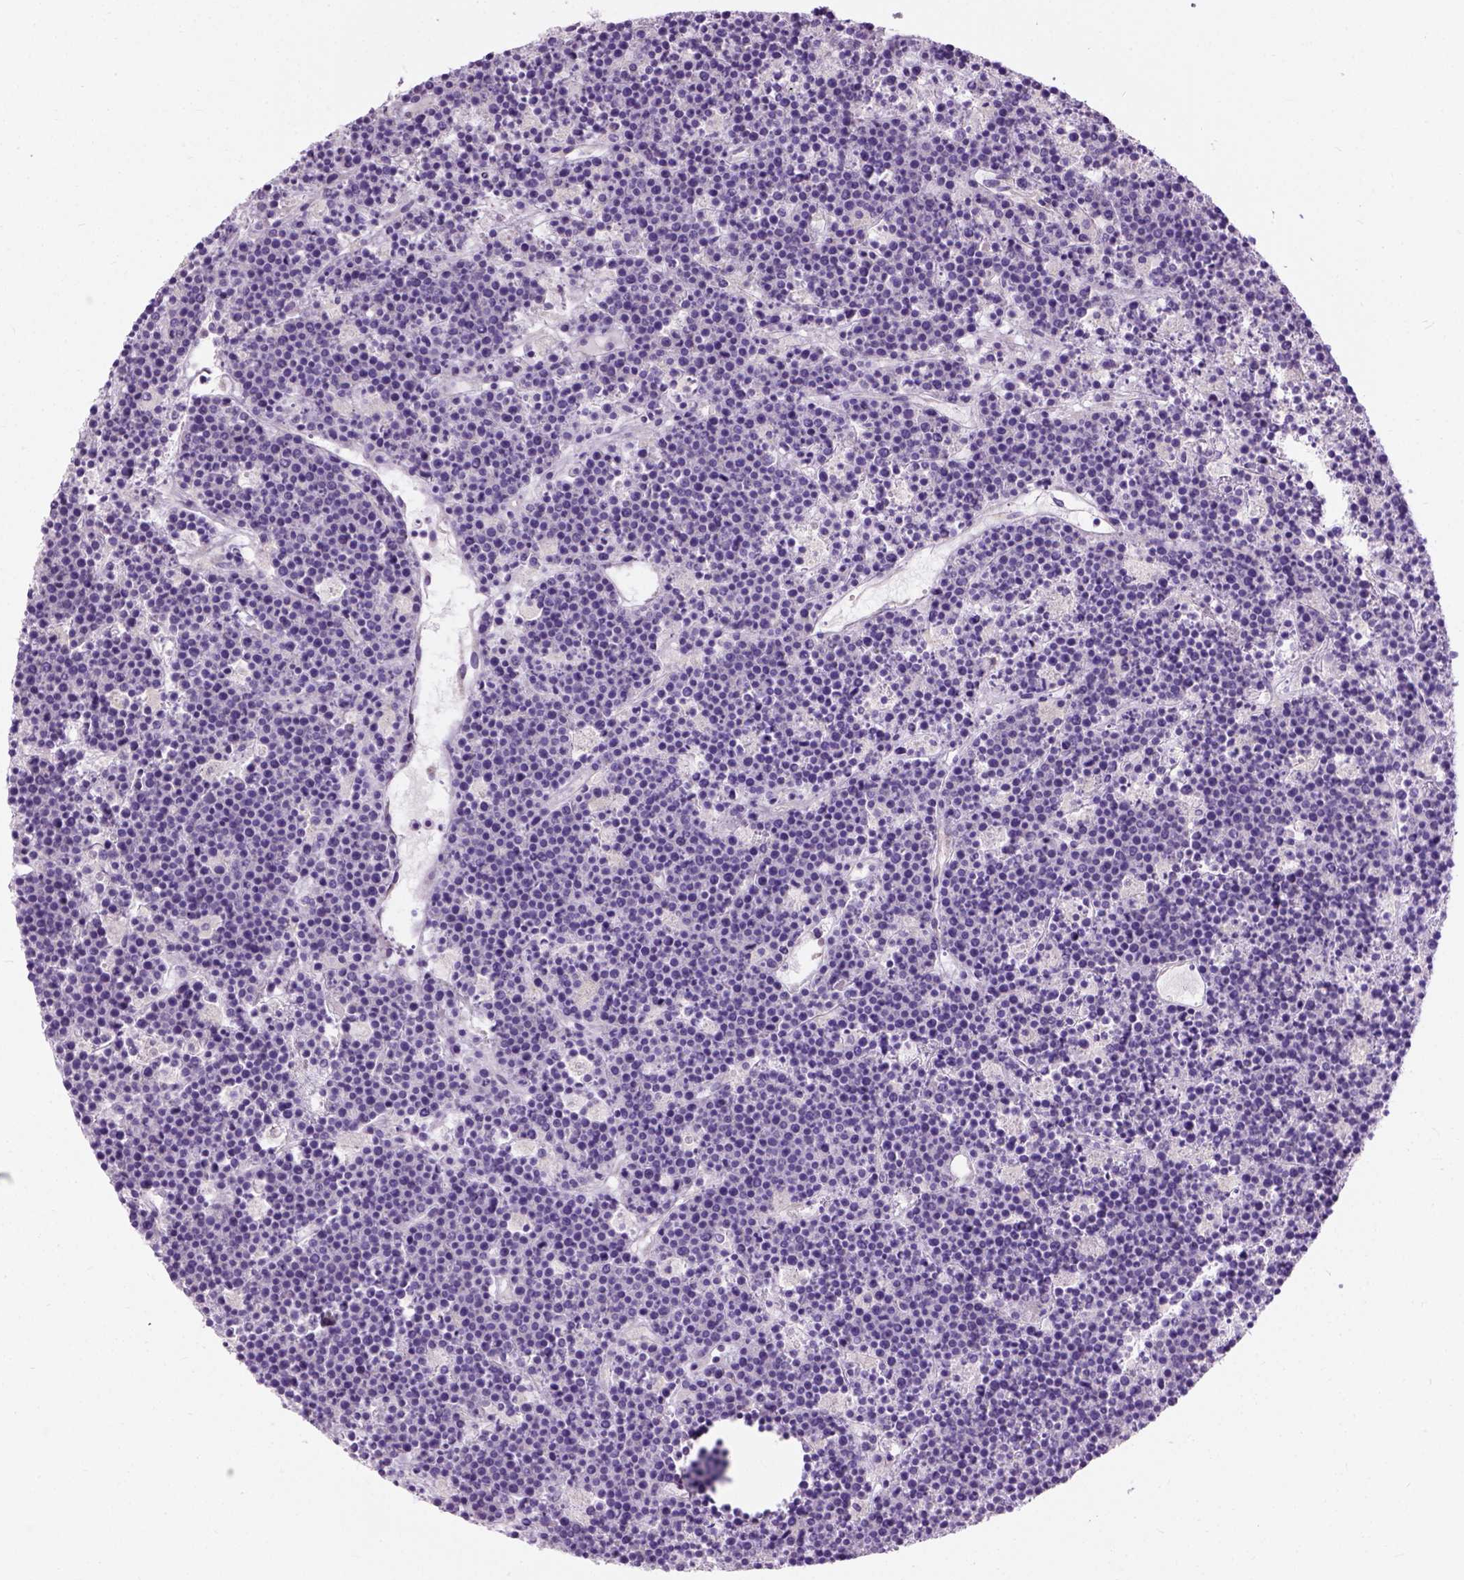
{"staining": {"intensity": "negative", "quantity": "none", "location": "none"}, "tissue": "lymphoma", "cell_type": "Tumor cells", "image_type": "cancer", "snomed": [{"axis": "morphology", "description": "Malignant lymphoma, non-Hodgkin's type, High grade"}, {"axis": "topography", "description": "Ovary"}], "caption": "Protein analysis of high-grade malignant lymphoma, non-Hodgkin's type exhibits no significant staining in tumor cells. Brightfield microscopy of immunohistochemistry stained with DAB (3,3'-diaminobenzidine) (brown) and hematoxylin (blue), captured at high magnification.", "gene": "TRIM72", "patient": {"sex": "female", "age": 56}}